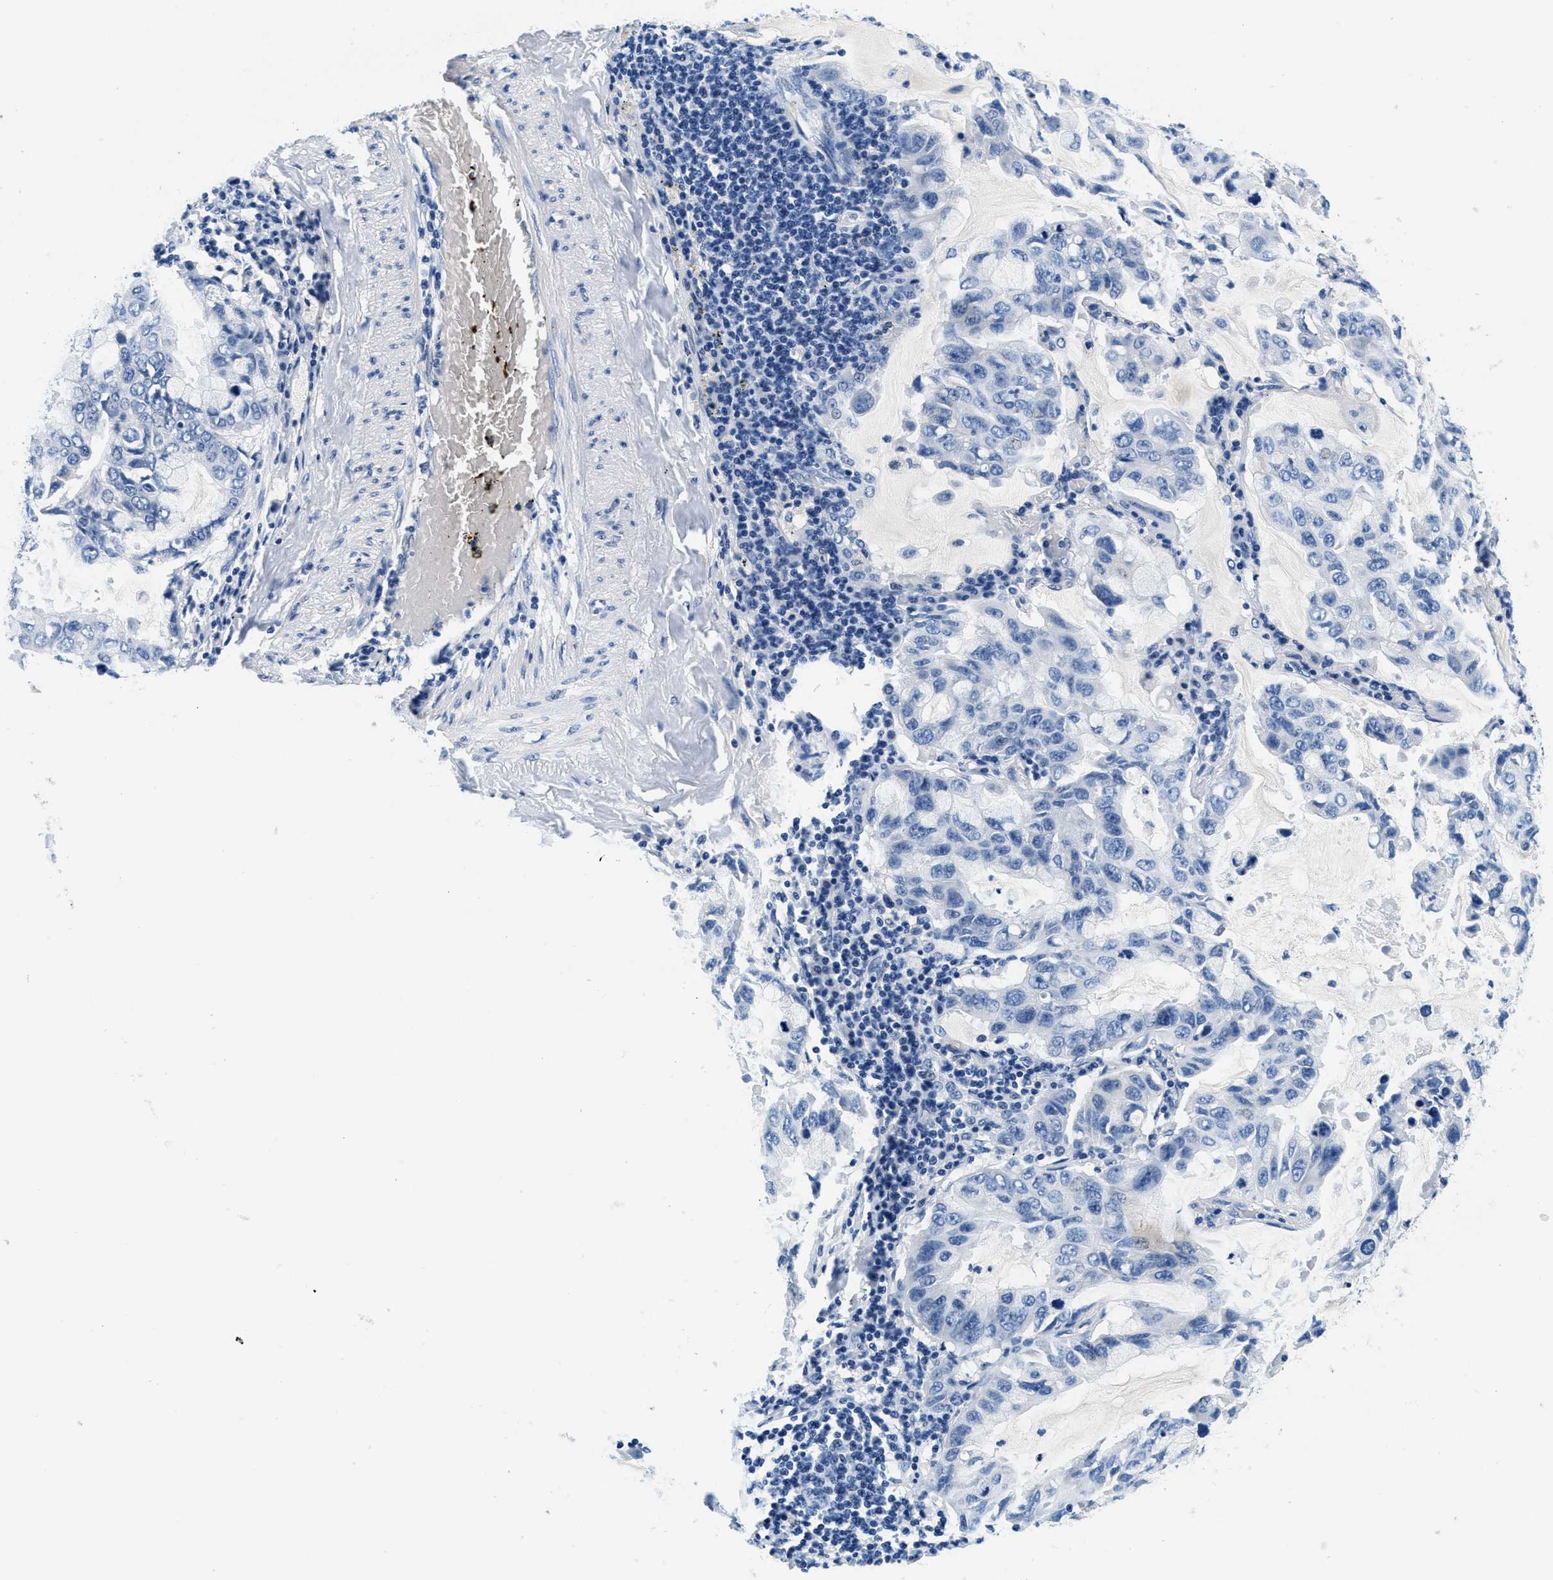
{"staining": {"intensity": "negative", "quantity": "none", "location": "none"}, "tissue": "lung cancer", "cell_type": "Tumor cells", "image_type": "cancer", "snomed": [{"axis": "morphology", "description": "Adenocarcinoma, NOS"}, {"axis": "topography", "description": "Lung"}], "caption": "High magnification brightfield microscopy of lung adenocarcinoma stained with DAB (brown) and counterstained with hematoxylin (blue): tumor cells show no significant expression. (Stains: DAB (3,3'-diaminobenzidine) immunohistochemistry with hematoxylin counter stain, Microscopy: brightfield microscopy at high magnification).", "gene": "GSTM3", "patient": {"sex": "male", "age": 64}}